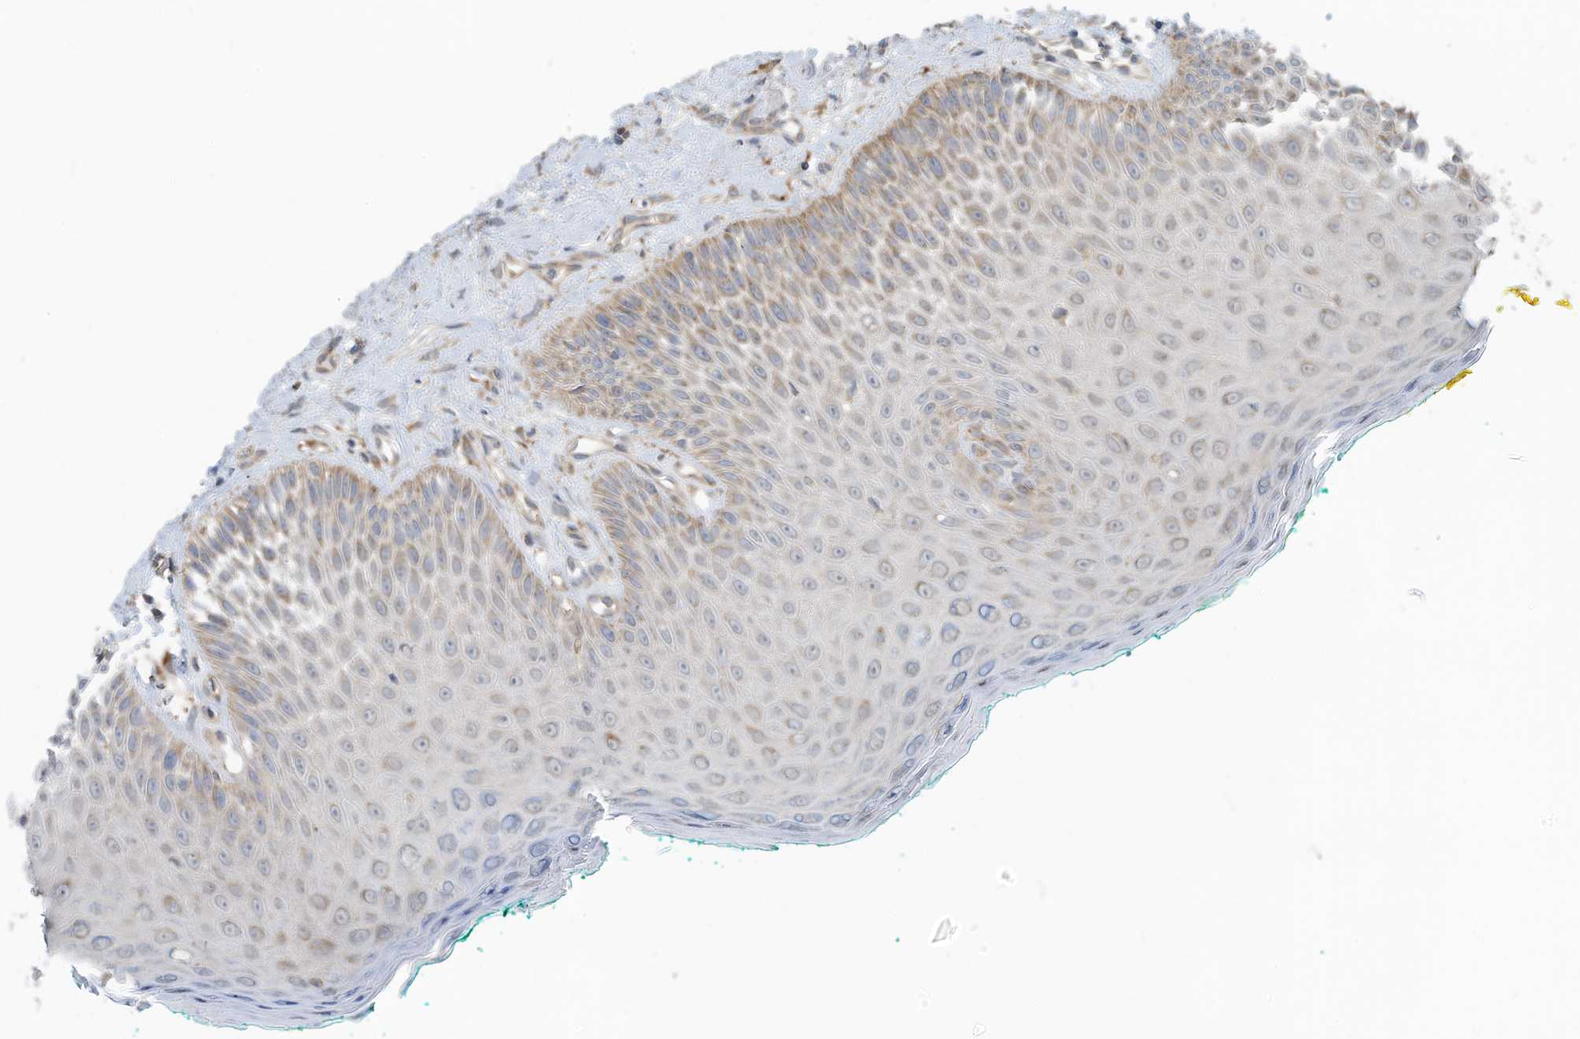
{"staining": {"intensity": "moderate", "quantity": "<25%", "location": "cytoplasmic/membranous"}, "tissue": "oral mucosa", "cell_type": "Squamous epithelial cells", "image_type": "normal", "snomed": [{"axis": "morphology", "description": "Normal tissue, NOS"}, {"axis": "topography", "description": "Oral tissue"}], "caption": "Immunohistochemistry staining of normal oral mucosa, which reveals low levels of moderate cytoplasmic/membranous positivity in about <25% of squamous epithelial cells indicating moderate cytoplasmic/membranous protein positivity. The staining was performed using DAB (brown) for protein detection and nuclei were counterstained in hematoxylin (blue).", "gene": "METTL6", "patient": {"sex": "female", "age": 70}}